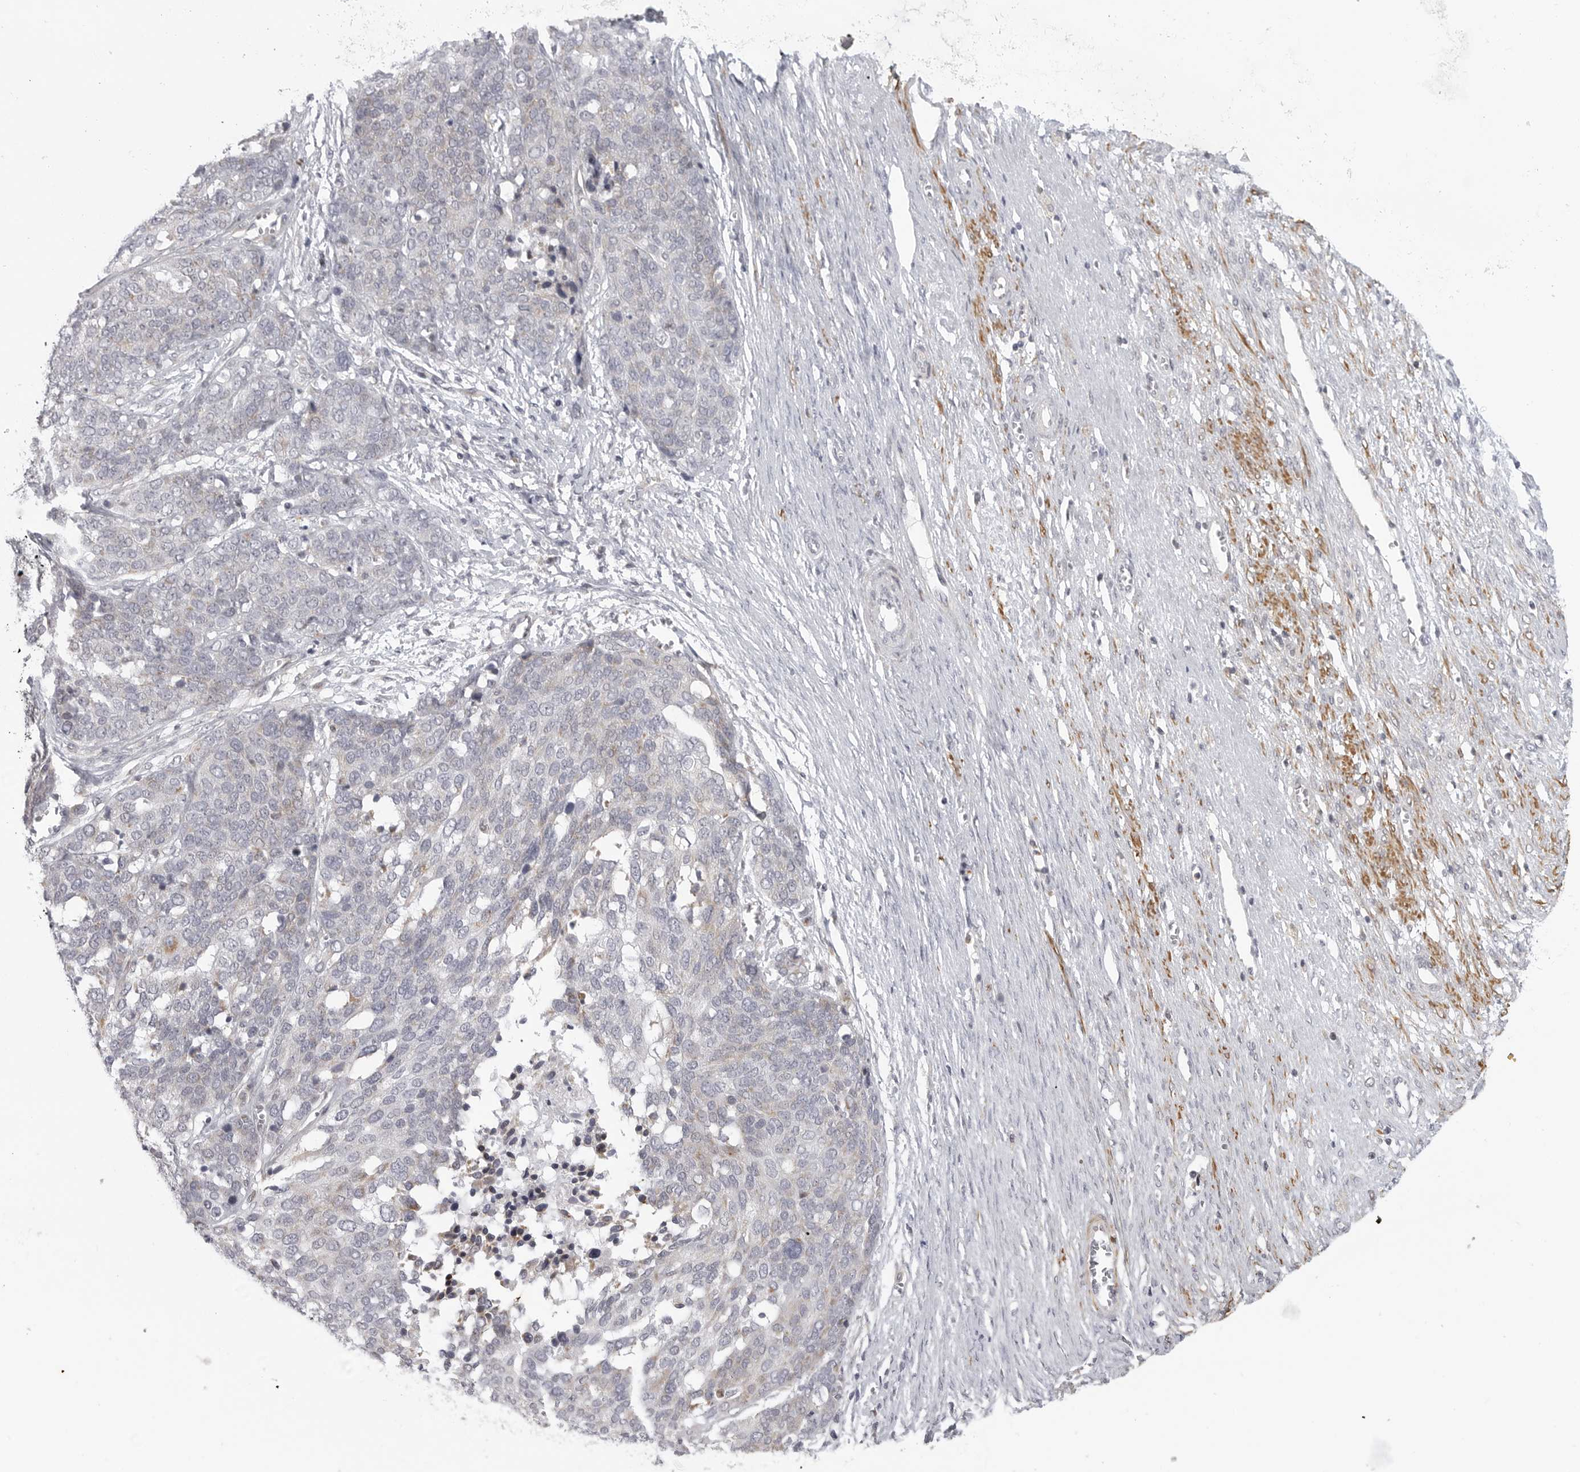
{"staining": {"intensity": "weak", "quantity": "<25%", "location": "cytoplasmic/membranous"}, "tissue": "ovarian cancer", "cell_type": "Tumor cells", "image_type": "cancer", "snomed": [{"axis": "morphology", "description": "Cystadenocarcinoma, serous, NOS"}, {"axis": "topography", "description": "Ovary"}], "caption": "High power microscopy micrograph of an immunohistochemistry (IHC) histopathology image of serous cystadenocarcinoma (ovarian), revealing no significant staining in tumor cells.", "gene": "MAP7D1", "patient": {"sex": "female", "age": 44}}